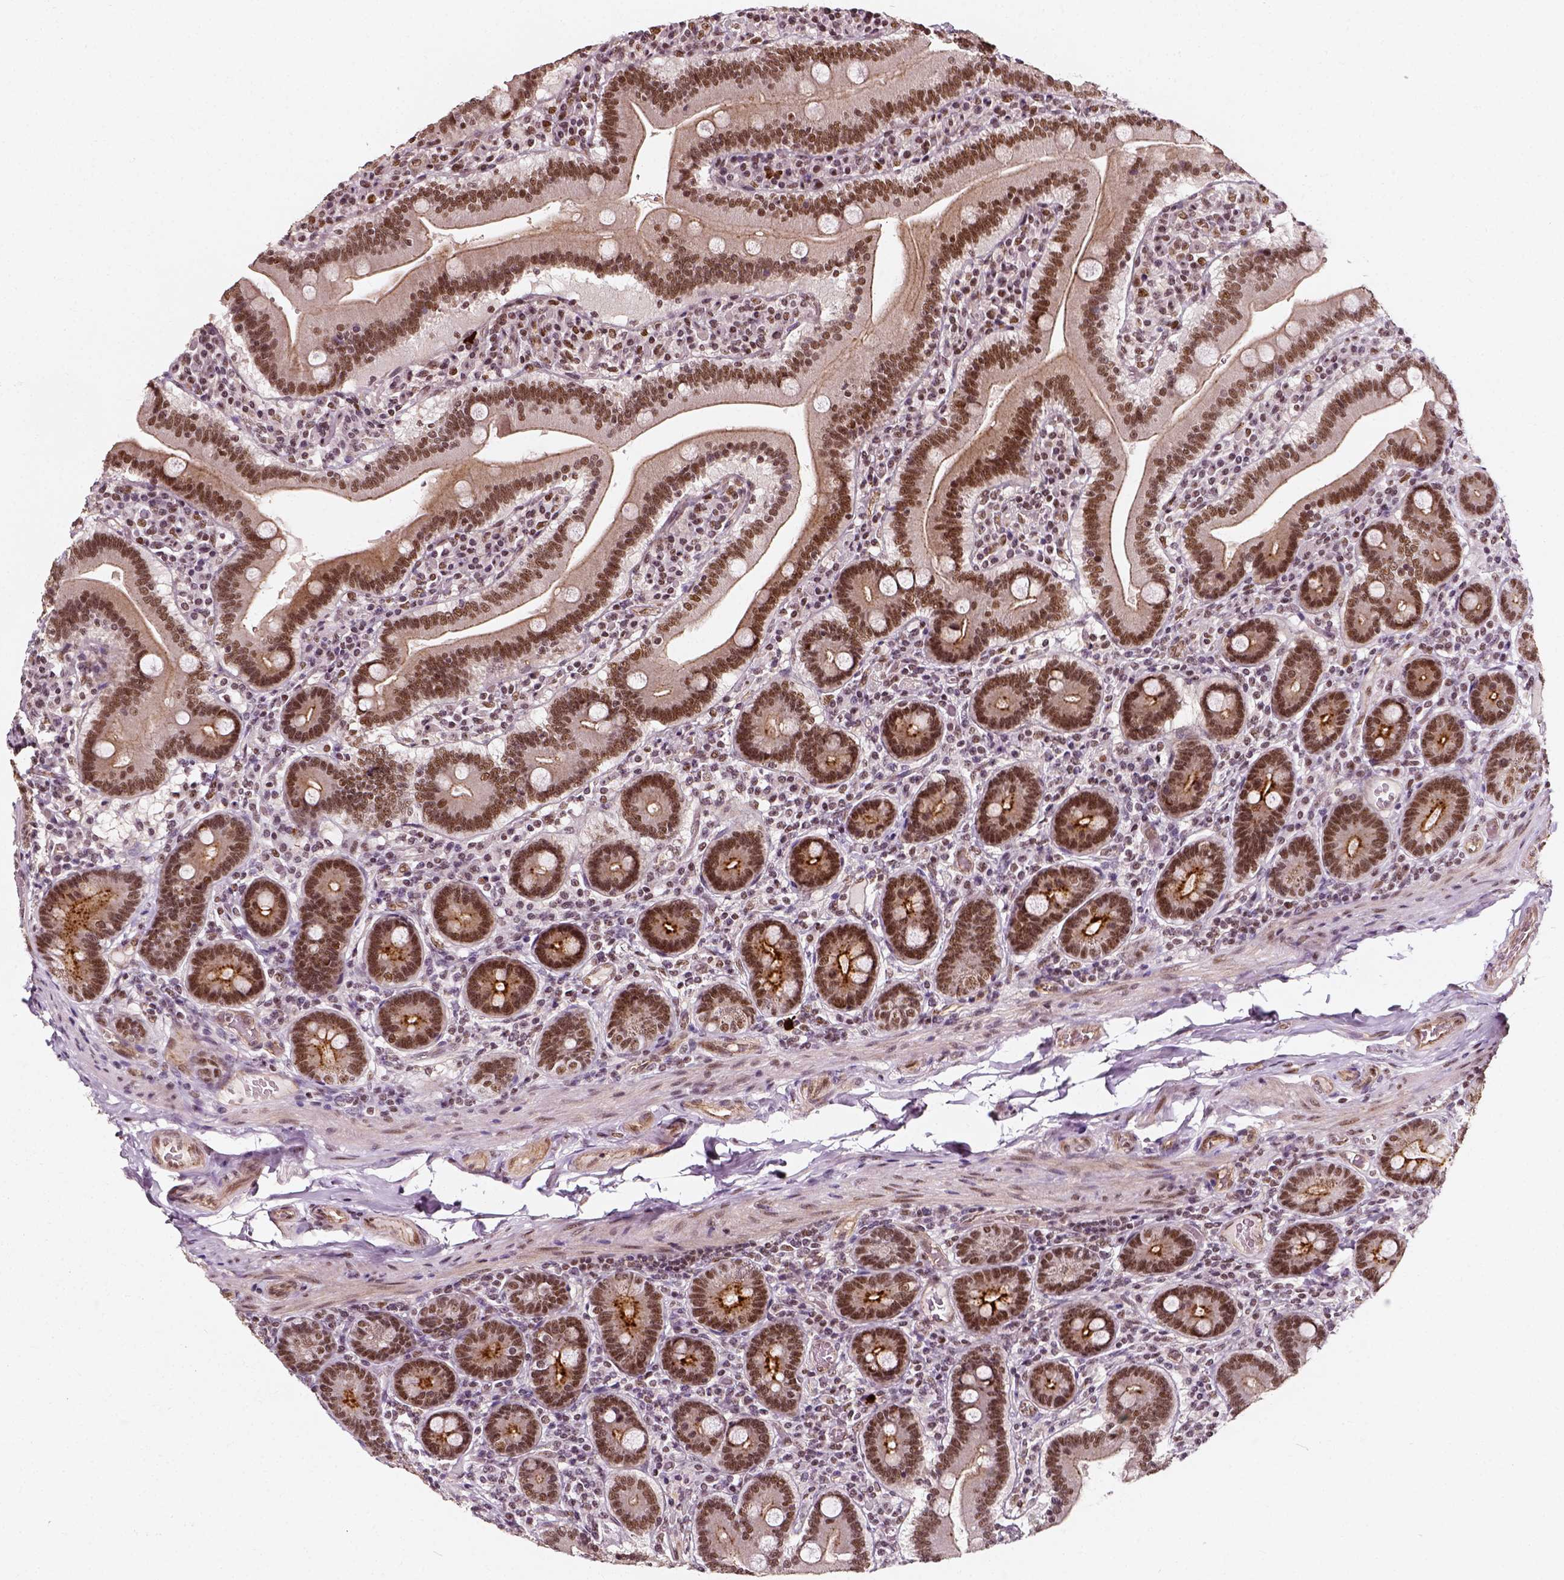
{"staining": {"intensity": "moderate", "quantity": ">75%", "location": "nuclear"}, "tissue": "duodenum", "cell_type": "Glandular cells", "image_type": "normal", "snomed": [{"axis": "morphology", "description": "Normal tissue, NOS"}, {"axis": "topography", "description": "Duodenum"}], "caption": "A micrograph of duodenum stained for a protein demonstrates moderate nuclear brown staining in glandular cells. (Stains: DAB in brown, nuclei in blue, Microscopy: brightfield microscopy at high magnification).", "gene": "NACC1", "patient": {"sex": "female", "age": 62}}